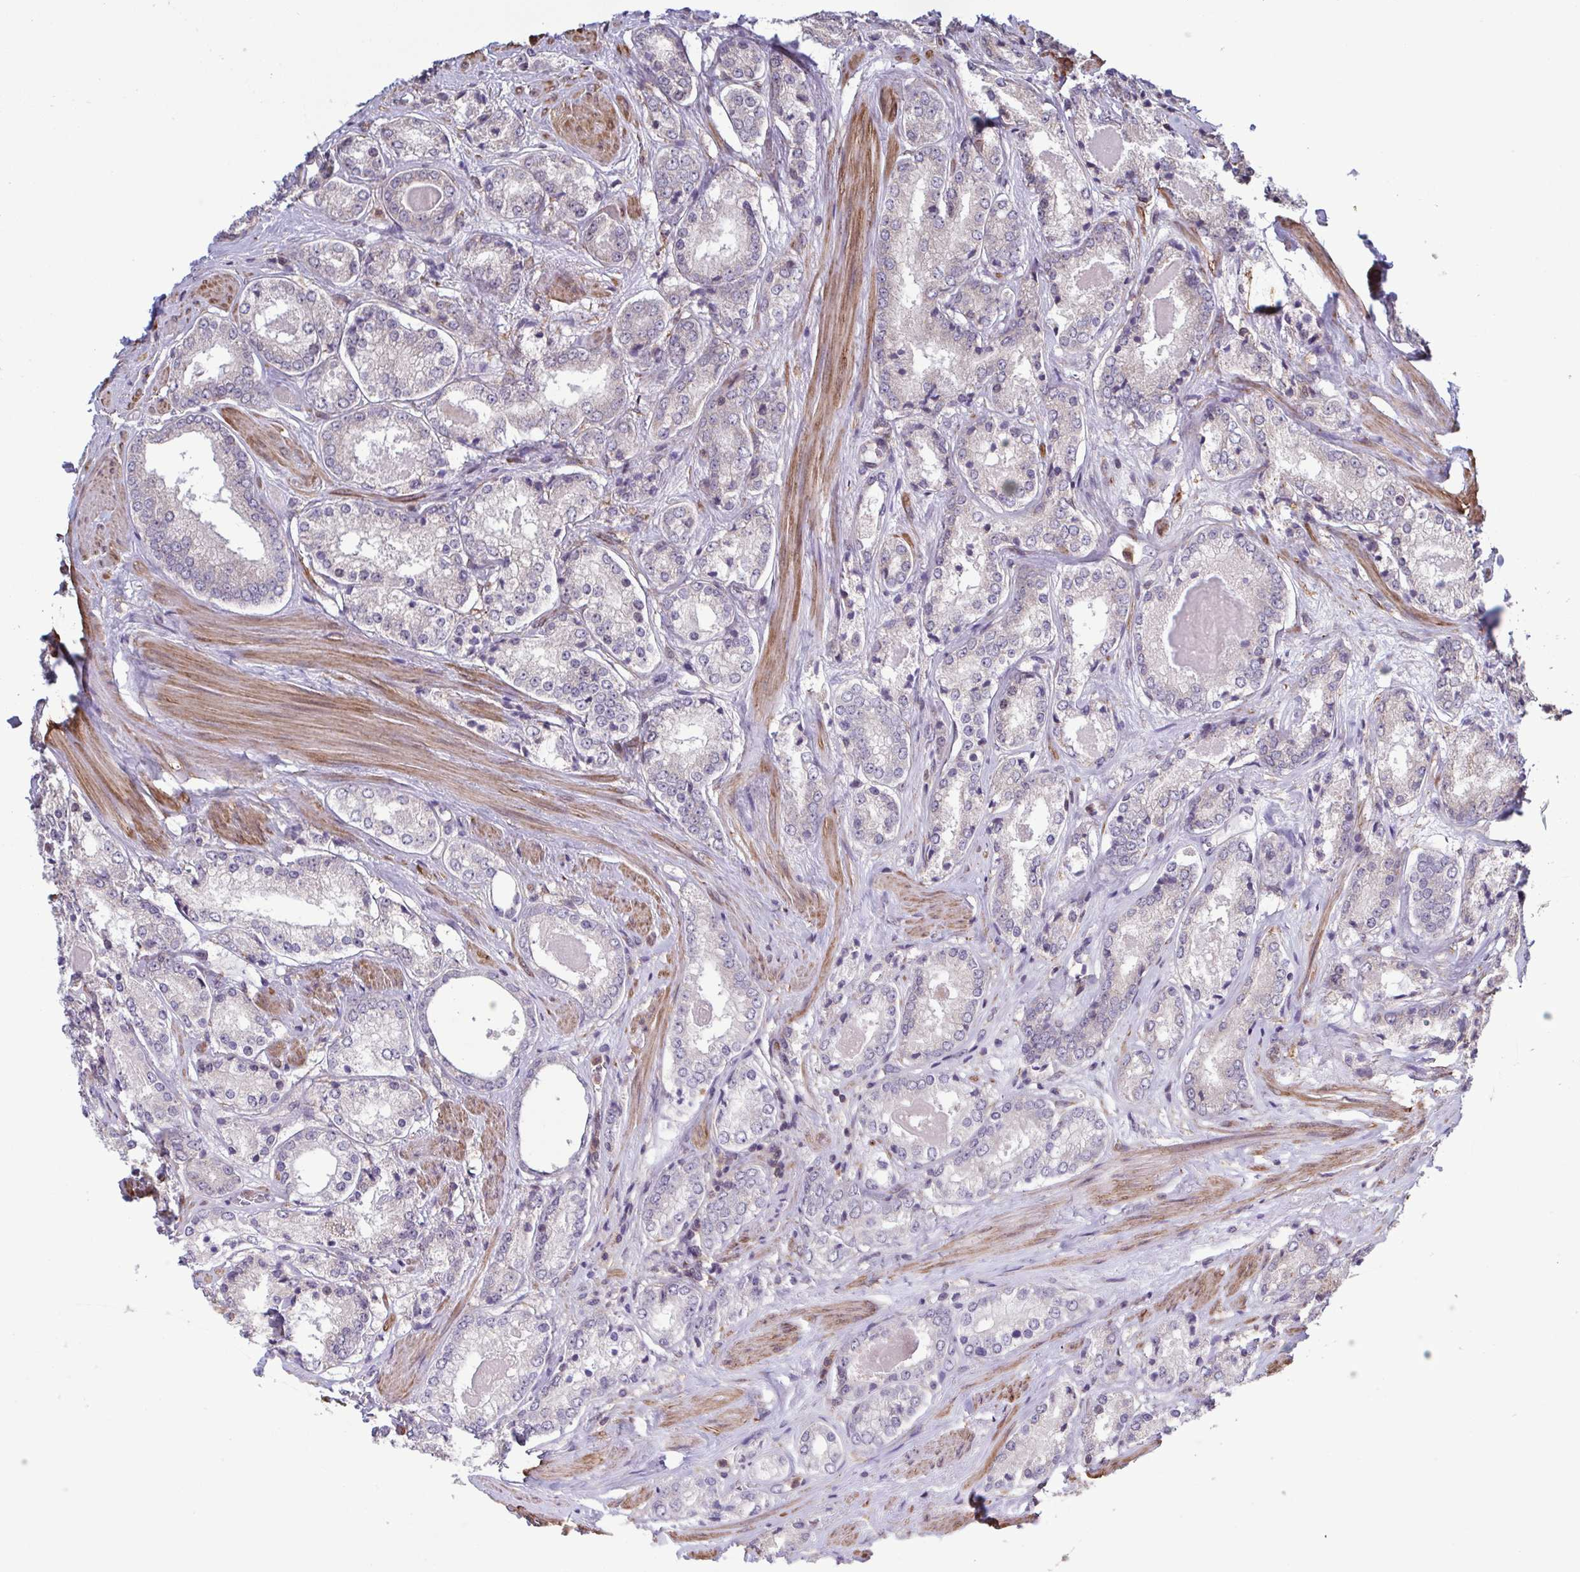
{"staining": {"intensity": "negative", "quantity": "none", "location": "none"}, "tissue": "prostate cancer", "cell_type": "Tumor cells", "image_type": "cancer", "snomed": [{"axis": "morphology", "description": "Adenocarcinoma, NOS"}, {"axis": "morphology", "description": "Adenocarcinoma, Low grade"}, {"axis": "topography", "description": "Prostate"}], "caption": "Histopathology image shows no significant protein expression in tumor cells of prostate cancer.", "gene": "ZNF200", "patient": {"sex": "male", "age": 68}}